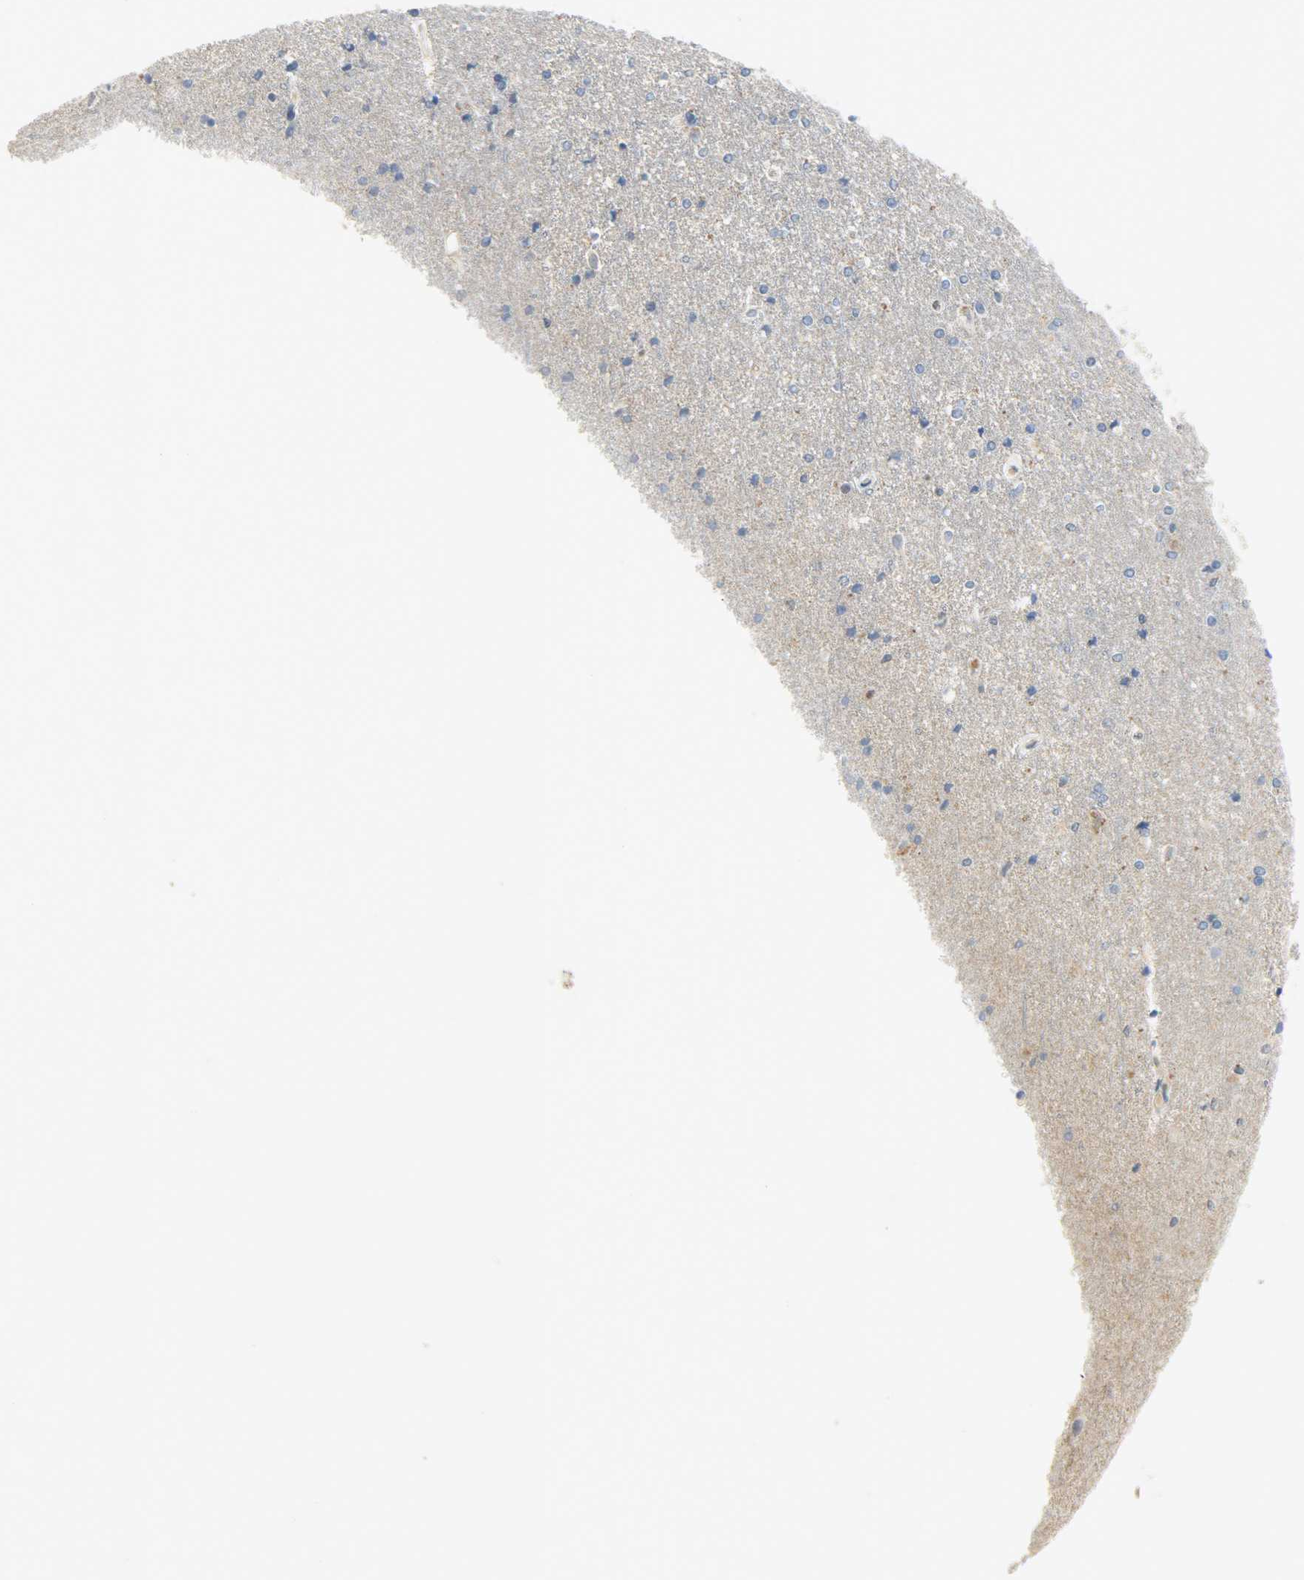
{"staining": {"intensity": "negative", "quantity": "none", "location": "none"}, "tissue": "caudate", "cell_type": "Glial cells", "image_type": "normal", "snomed": [{"axis": "morphology", "description": "Normal tissue, NOS"}, {"axis": "topography", "description": "Lateral ventricle wall"}], "caption": "Unremarkable caudate was stained to show a protein in brown. There is no significant staining in glial cells.", "gene": "FKBP1A", "patient": {"sex": "female", "age": 54}}